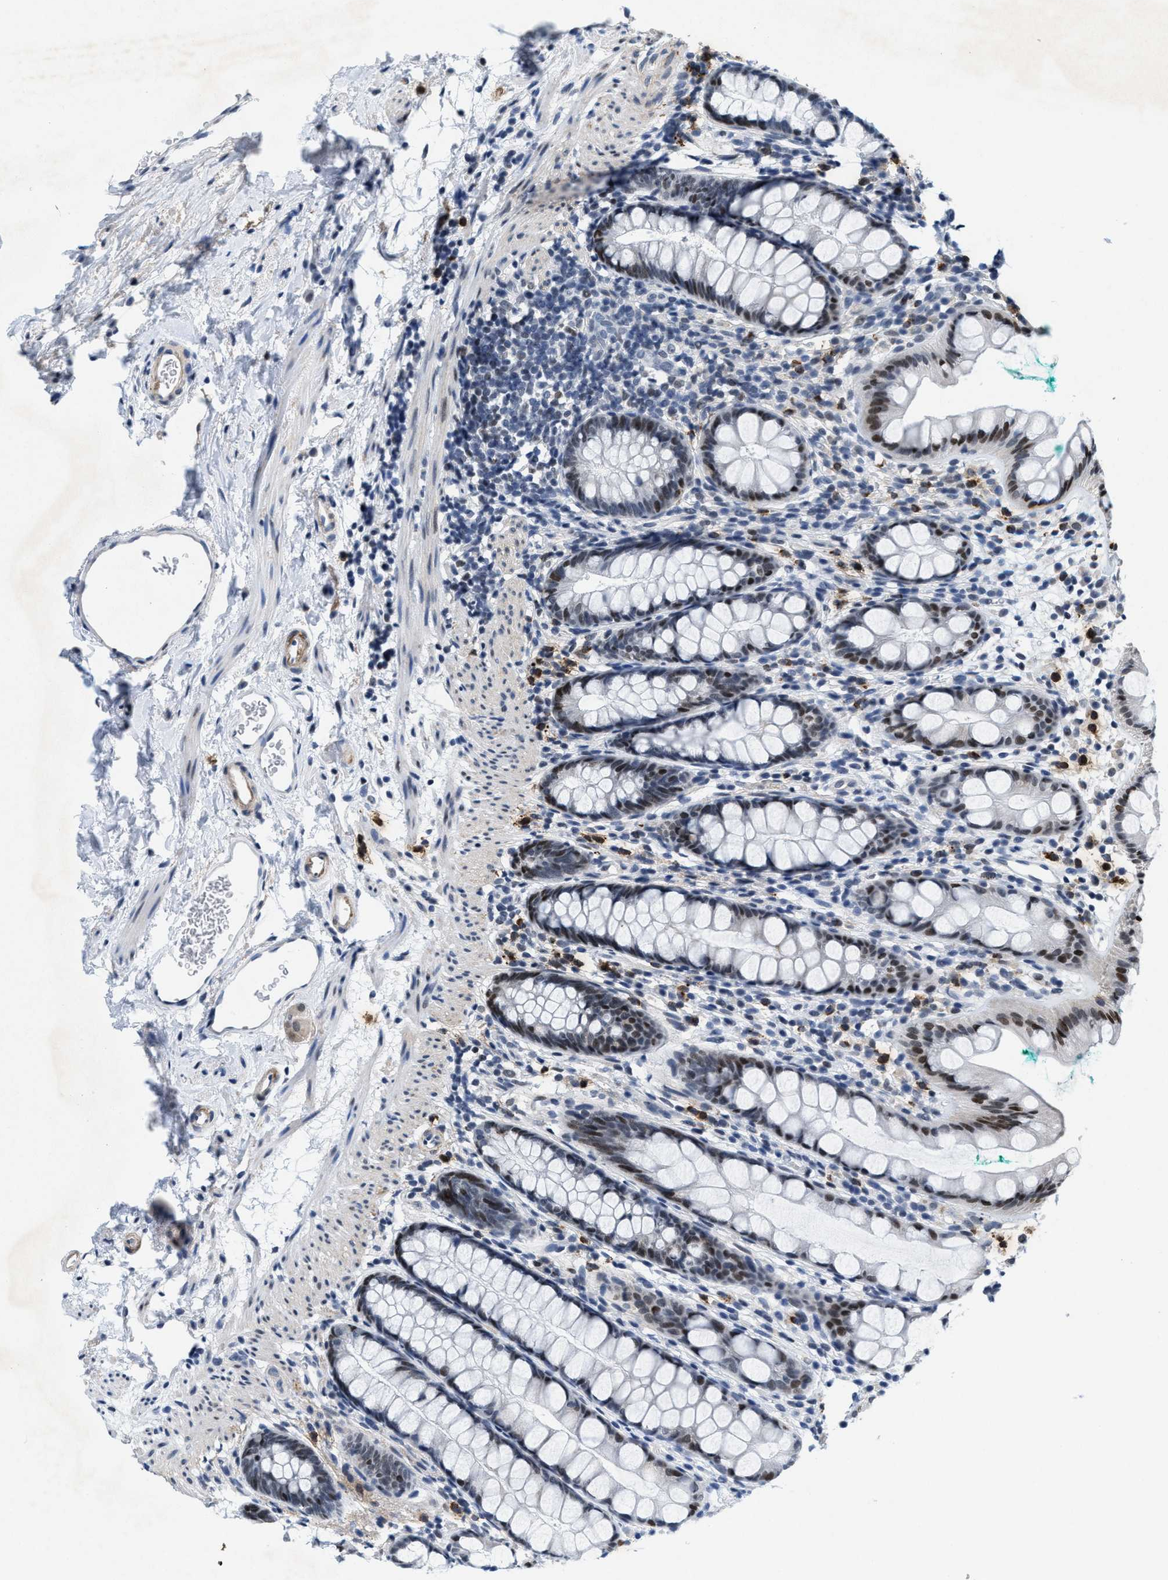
{"staining": {"intensity": "moderate", "quantity": "25%-75%", "location": "nuclear"}, "tissue": "rectum", "cell_type": "Glandular cells", "image_type": "normal", "snomed": [{"axis": "morphology", "description": "Normal tissue, NOS"}, {"axis": "topography", "description": "Rectum"}], "caption": "Immunohistochemistry of benign rectum shows medium levels of moderate nuclear positivity in approximately 25%-75% of glandular cells. (Brightfield microscopy of DAB IHC at high magnification).", "gene": "SETD1B", "patient": {"sex": "female", "age": 65}}